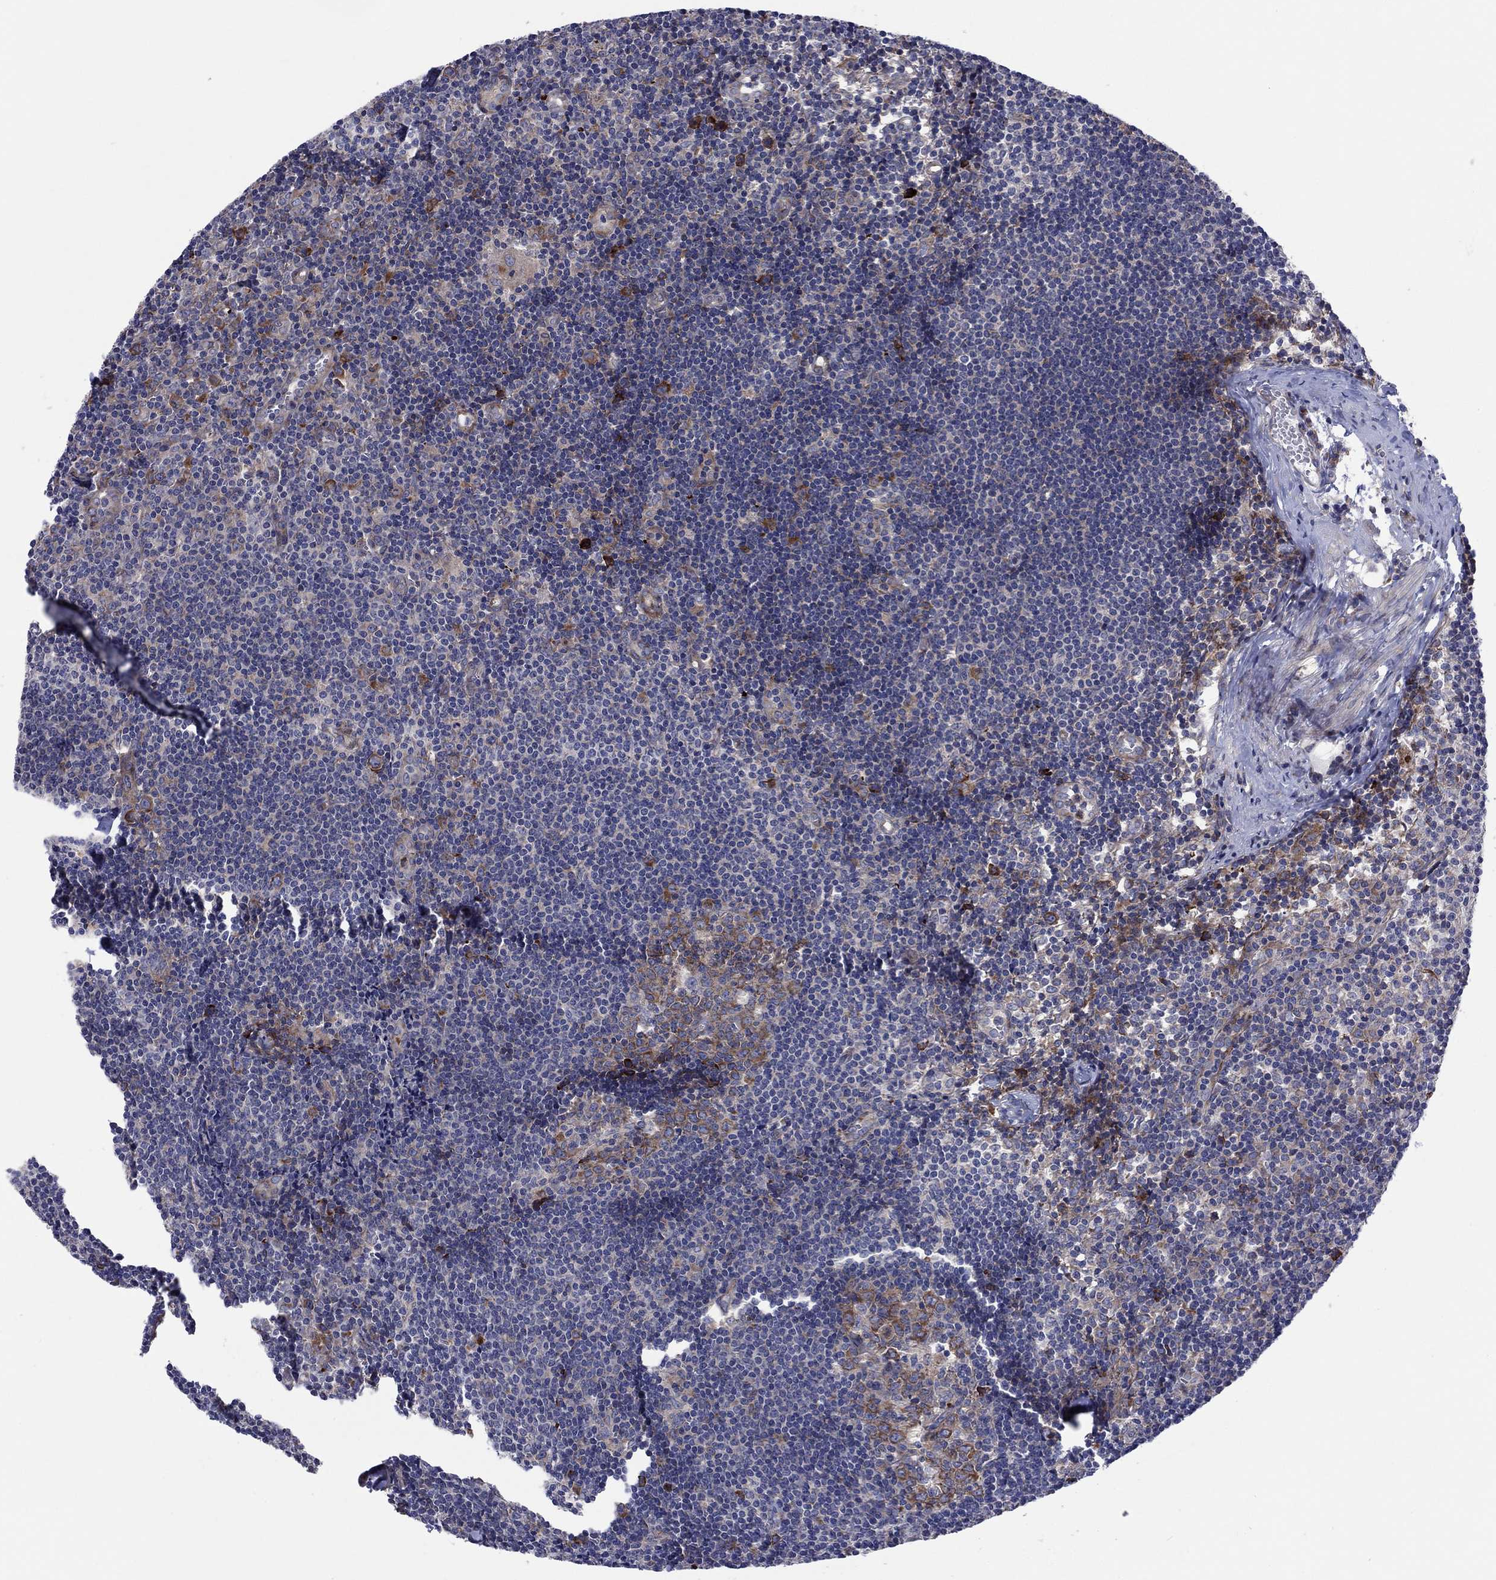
{"staining": {"intensity": "moderate", "quantity": ">75%", "location": "cytoplasmic/membranous"}, "tissue": "lymph node", "cell_type": "Germinal center cells", "image_type": "normal", "snomed": [{"axis": "morphology", "description": "Normal tissue, NOS"}, {"axis": "topography", "description": "Lymph node"}], "caption": "Protein expression analysis of normal lymph node exhibits moderate cytoplasmic/membranous expression in approximately >75% of germinal center cells.", "gene": "GPR155", "patient": {"sex": "female", "age": 52}}